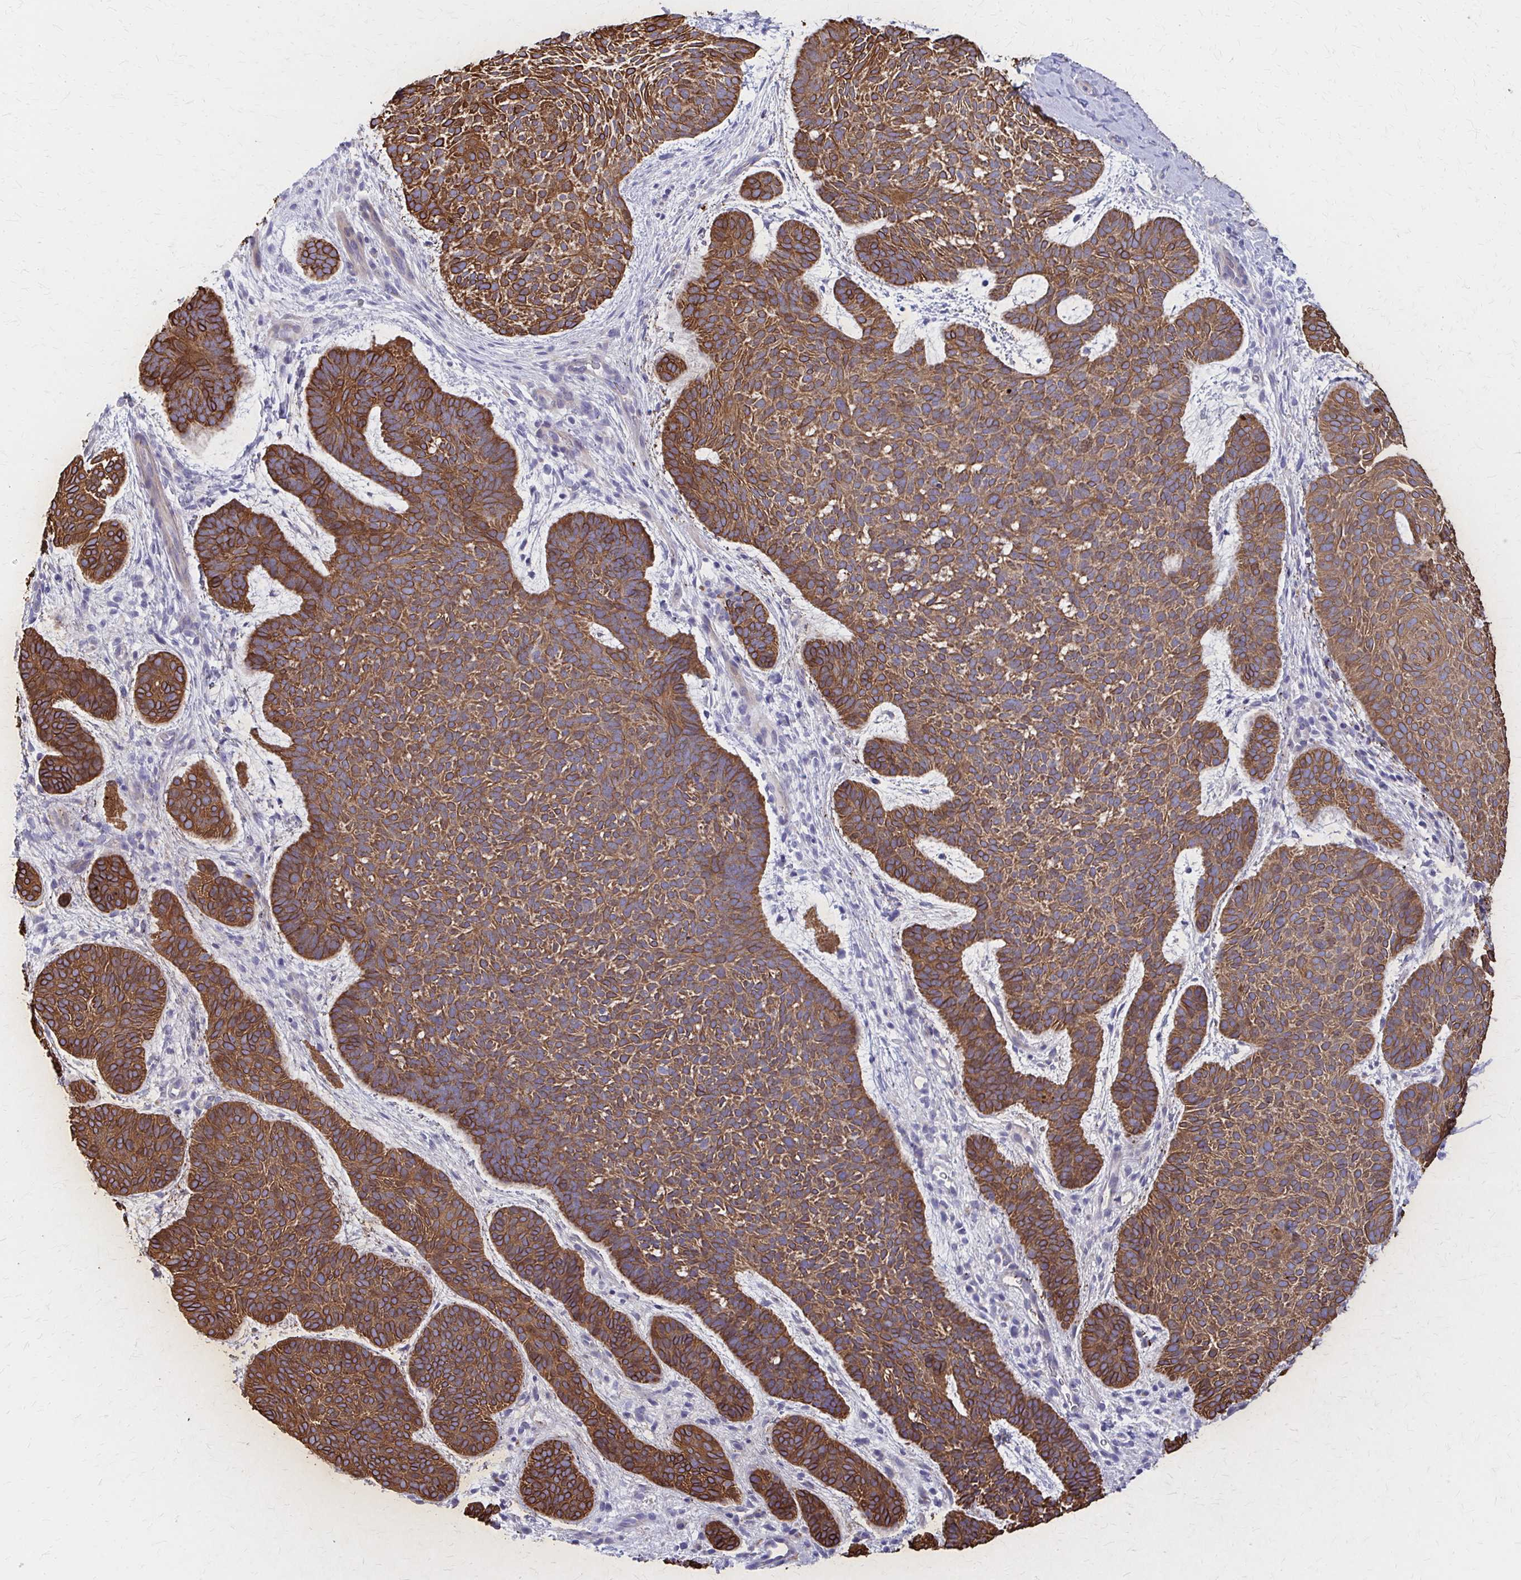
{"staining": {"intensity": "strong", "quantity": ">75%", "location": "cytoplasmic/membranous"}, "tissue": "skin cancer", "cell_type": "Tumor cells", "image_type": "cancer", "snomed": [{"axis": "morphology", "description": "Basal cell carcinoma"}, {"axis": "topography", "description": "Skin"}, {"axis": "topography", "description": "Skin of face"}], "caption": "Protein expression analysis of skin cancer (basal cell carcinoma) shows strong cytoplasmic/membranous positivity in approximately >75% of tumor cells. (DAB (3,3'-diaminobenzidine) IHC, brown staining for protein, blue staining for nuclei).", "gene": "GLYATL2", "patient": {"sex": "male", "age": 73}}